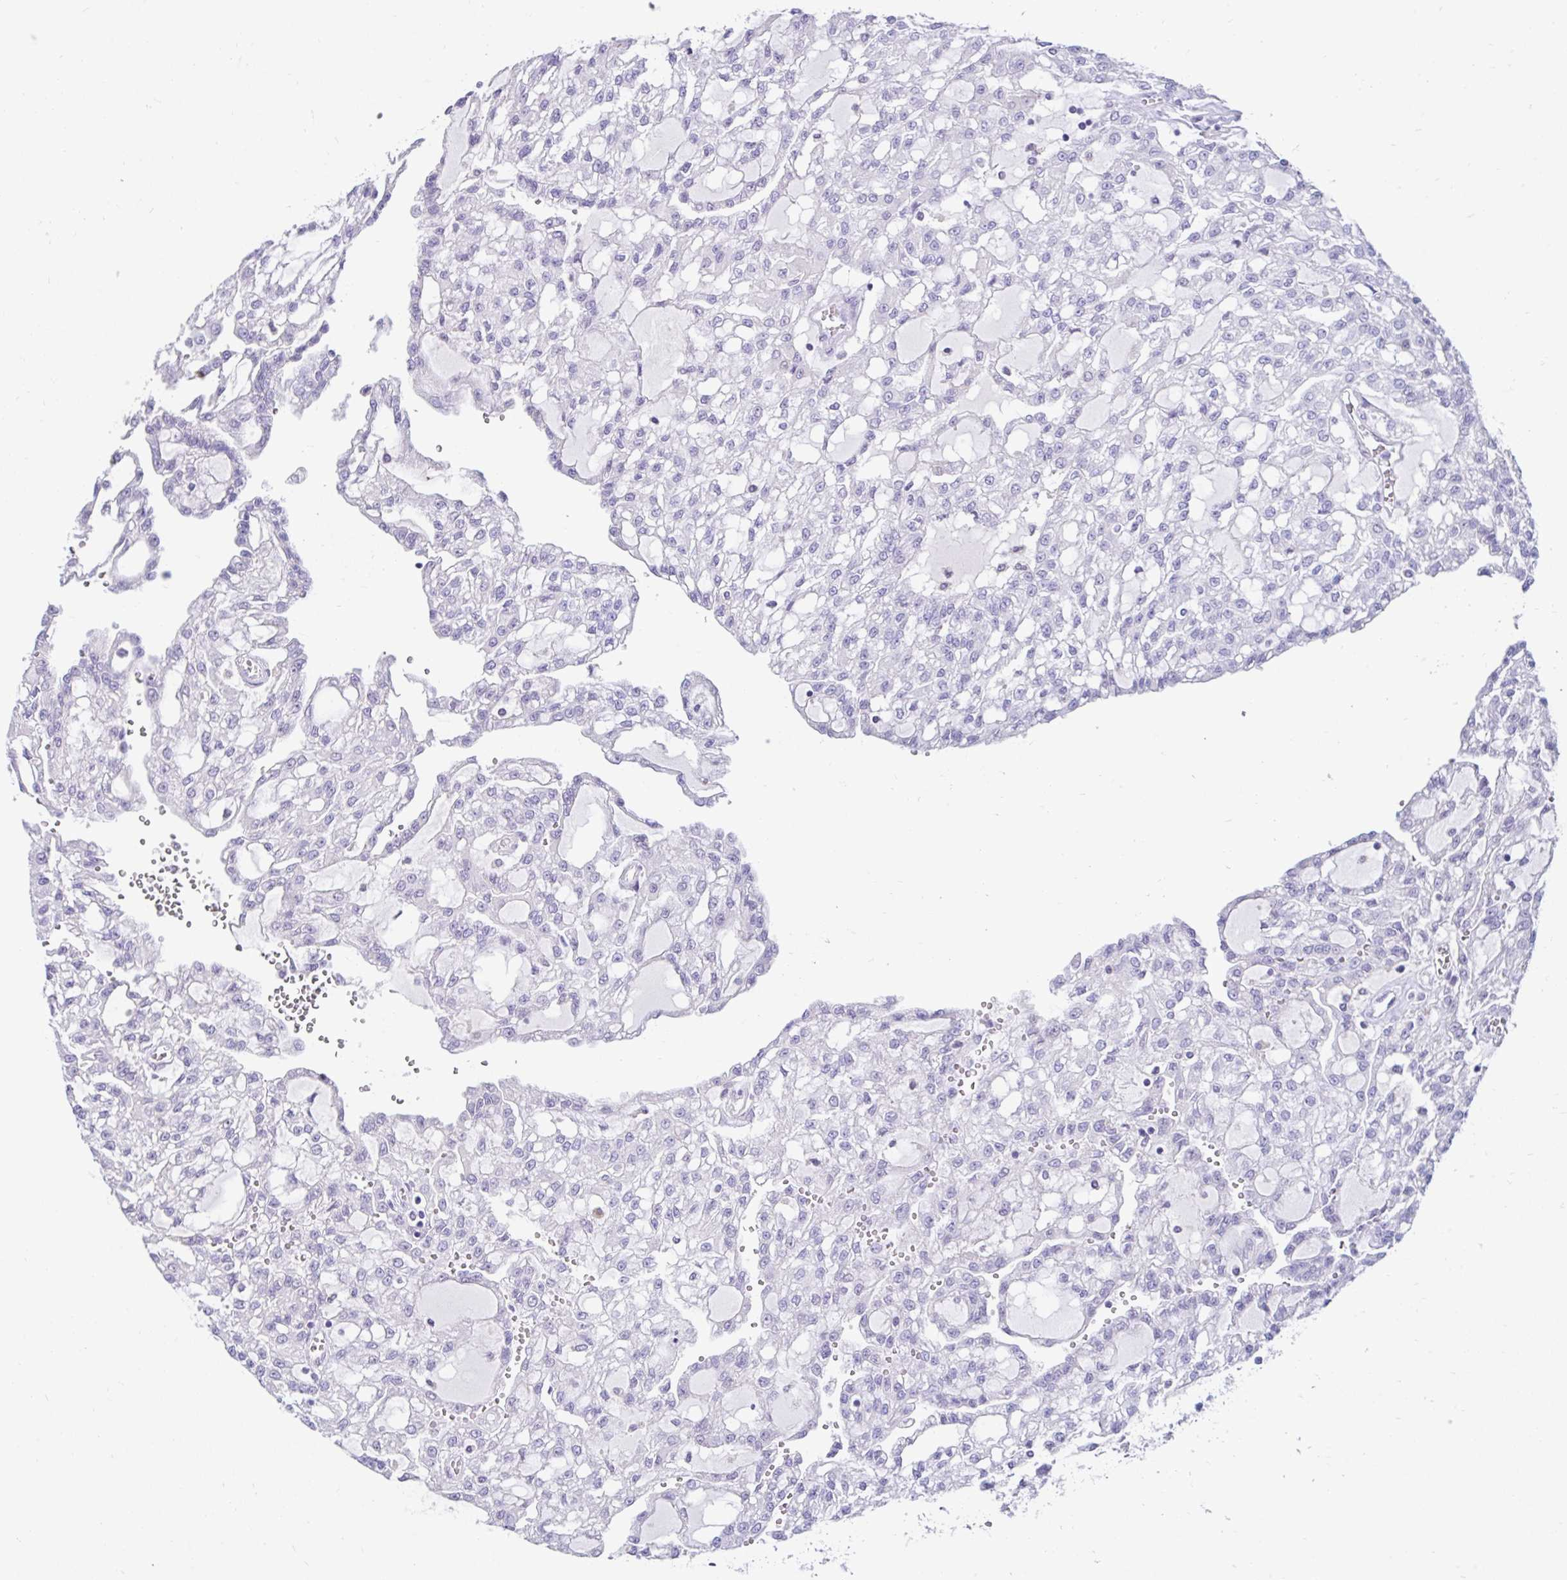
{"staining": {"intensity": "negative", "quantity": "none", "location": "none"}, "tissue": "renal cancer", "cell_type": "Tumor cells", "image_type": "cancer", "snomed": [{"axis": "morphology", "description": "Adenocarcinoma, NOS"}, {"axis": "topography", "description": "Kidney"}], "caption": "Tumor cells show no significant protein positivity in renal adenocarcinoma.", "gene": "NHLH2", "patient": {"sex": "male", "age": 63}}